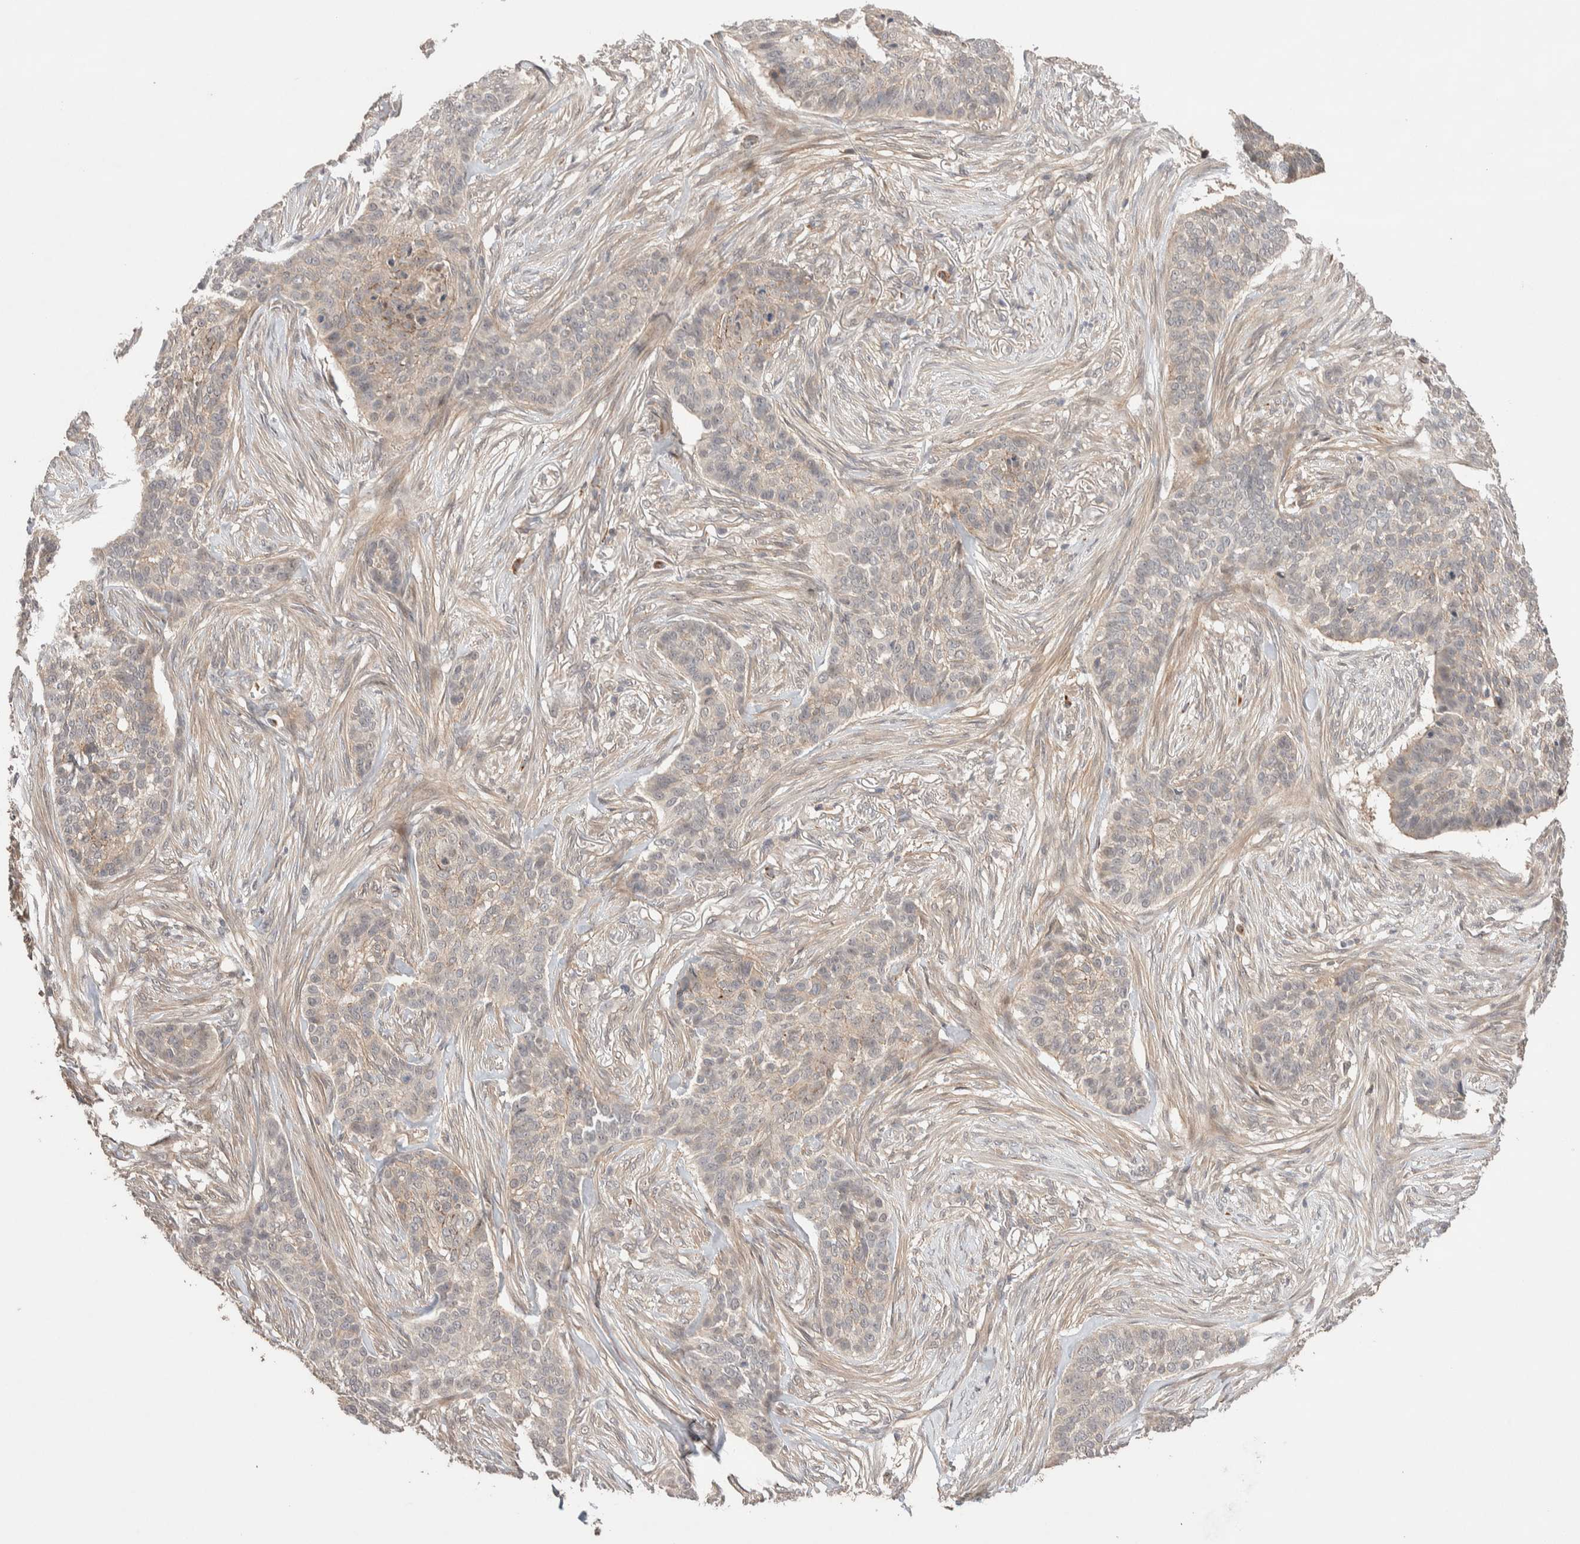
{"staining": {"intensity": "weak", "quantity": "<25%", "location": "cytoplasmic/membranous"}, "tissue": "skin cancer", "cell_type": "Tumor cells", "image_type": "cancer", "snomed": [{"axis": "morphology", "description": "Basal cell carcinoma"}, {"axis": "topography", "description": "Skin"}], "caption": "The immunohistochemistry (IHC) histopathology image has no significant staining in tumor cells of skin cancer (basal cell carcinoma) tissue. (DAB immunohistochemistry, high magnification).", "gene": "CASK", "patient": {"sex": "male", "age": 85}}